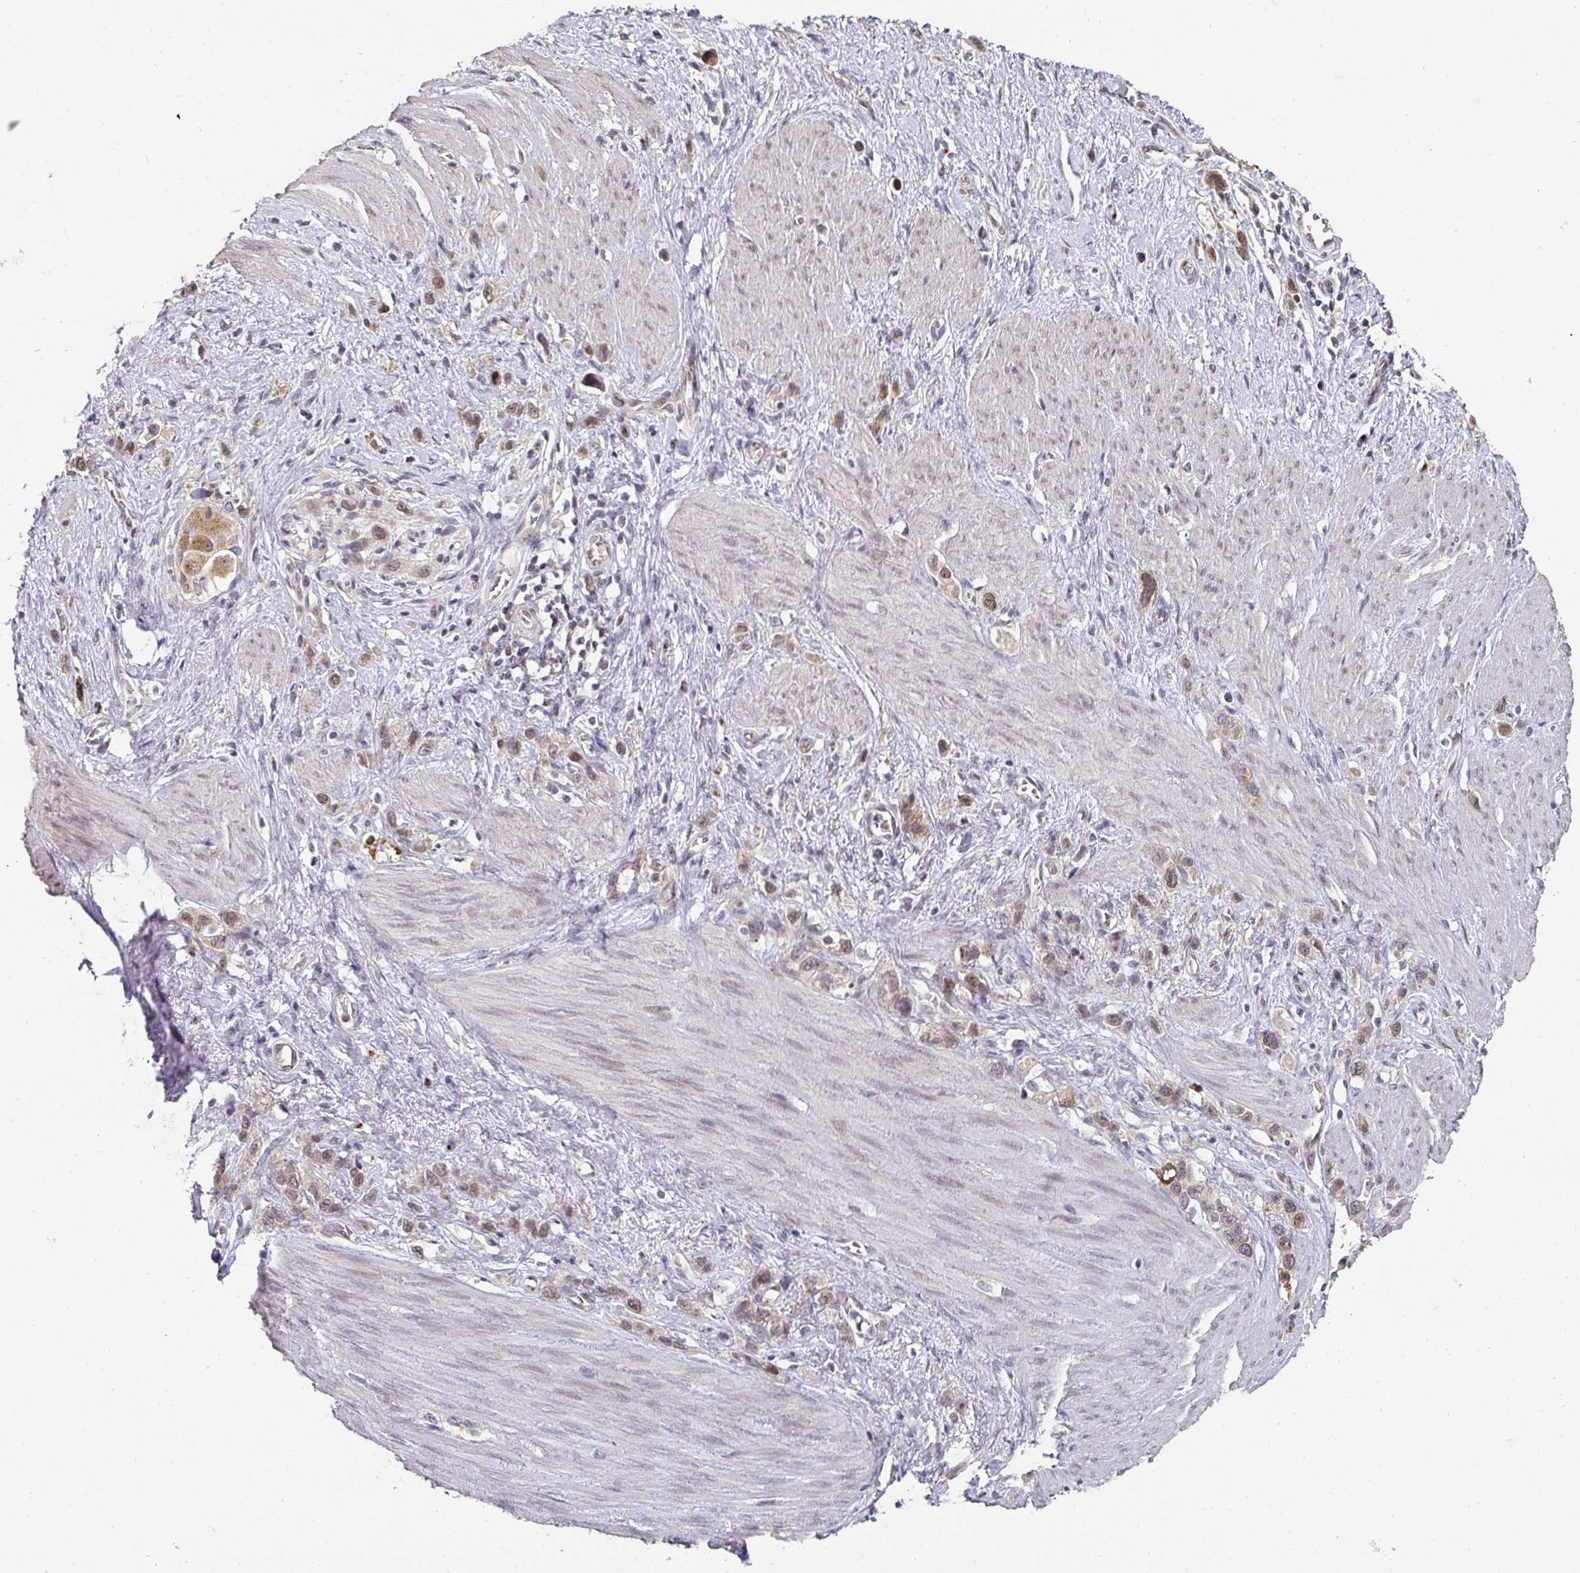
{"staining": {"intensity": "weak", "quantity": "25%-75%", "location": "nuclear"}, "tissue": "stomach cancer", "cell_type": "Tumor cells", "image_type": "cancer", "snomed": [{"axis": "morphology", "description": "Adenocarcinoma, NOS"}, {"axis": "topography", "description": "Stomach"}], "caption": "Human stomach adenocarcinoma stained with a brown dye demonstrates weak nuclear positive expression in about 25%-75% of tumor cells.", "gene": "C18orf25", "patient": {"sex": "female", "age": 65}}